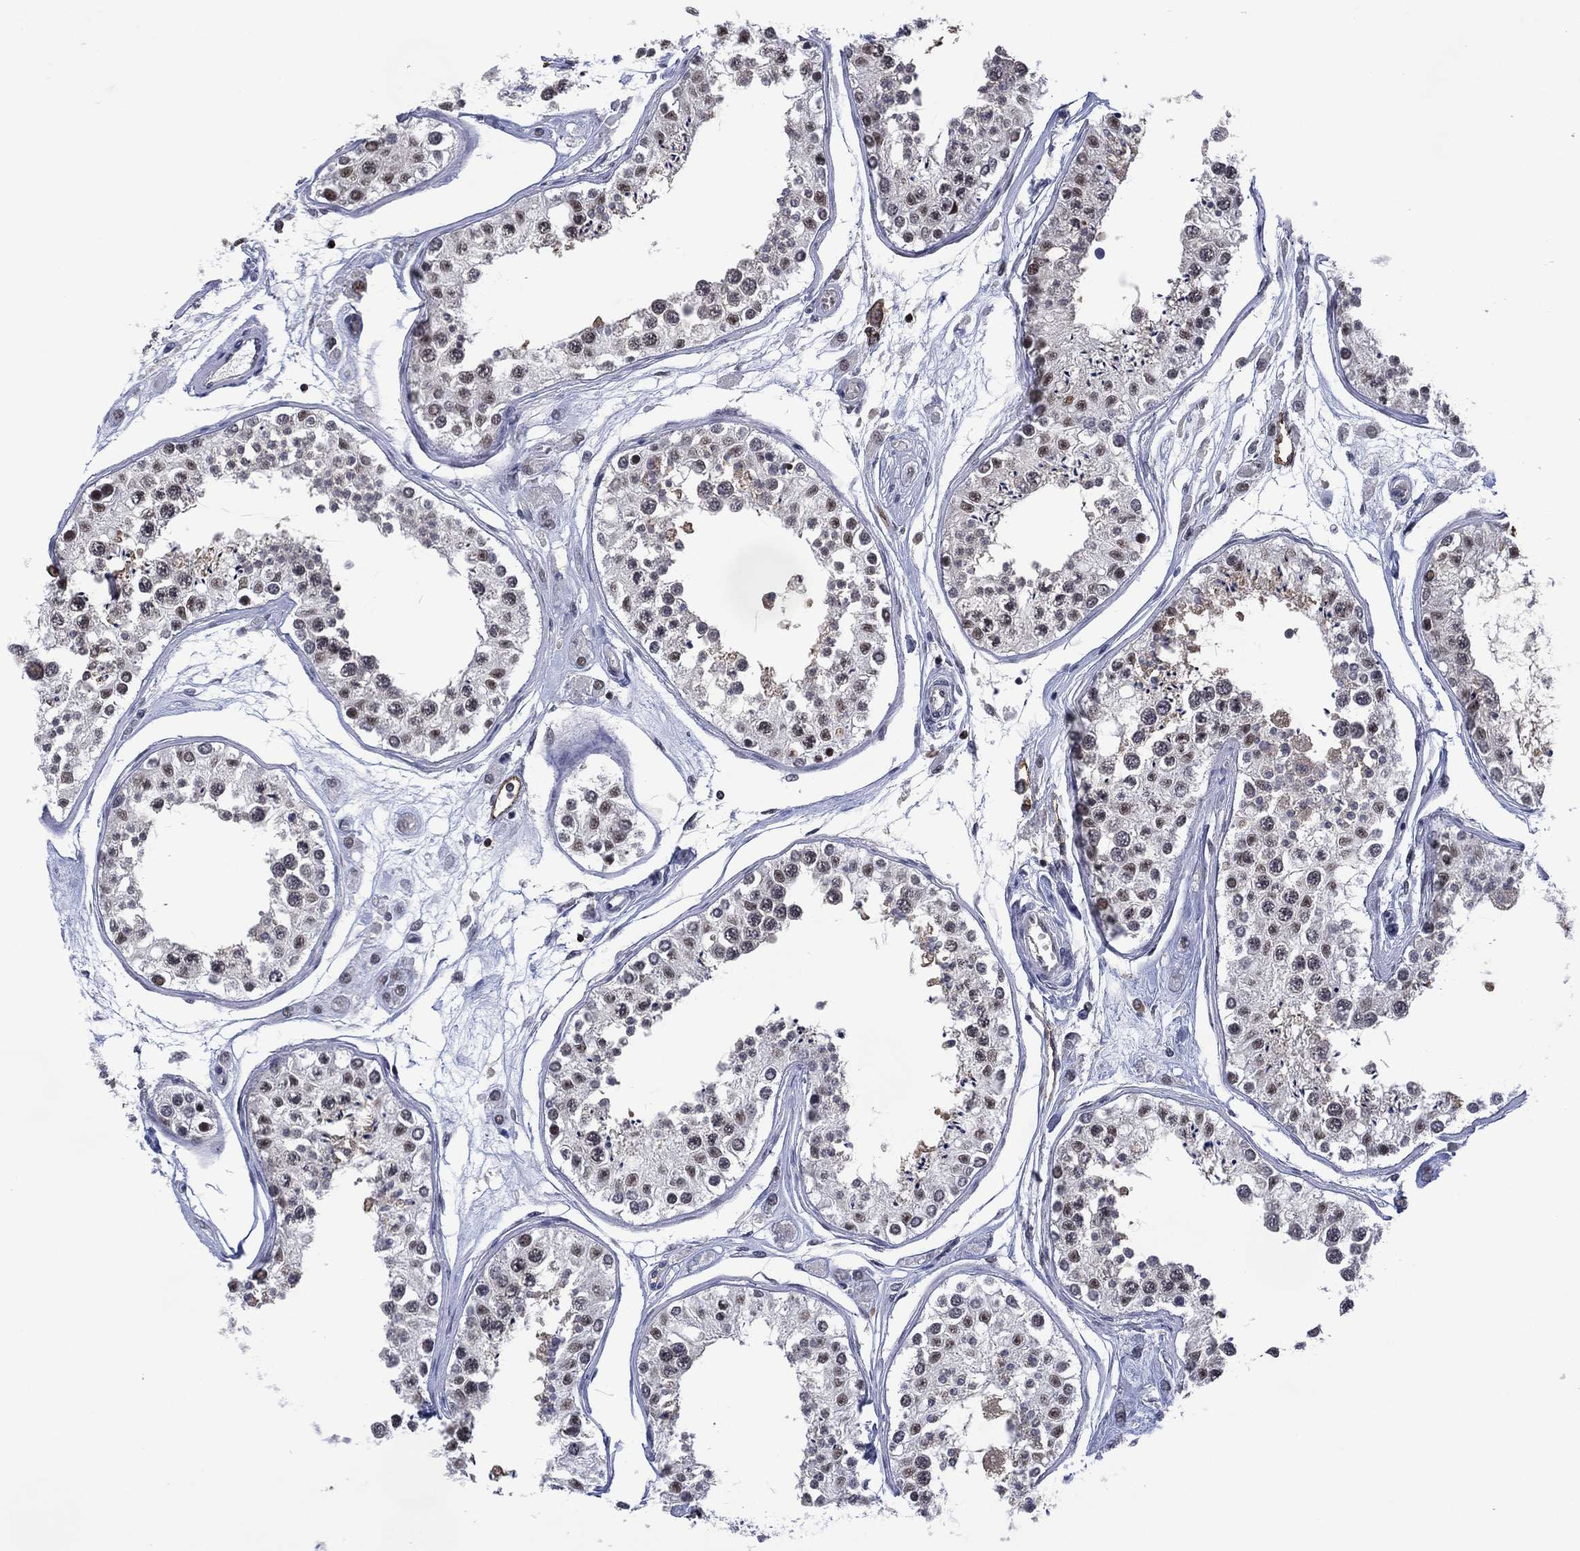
{"staining": {"intensity": "weak", "quantity": "25%-75%", "location": "nuclear"}, "tissue": "testis", "cell_type": "Cells in seminiferous ducts", "image_type": "normal", "snomed": [{"axis": "morphology", "description": "Normal tissue, NOS"}, {"axis": "topography", "description": "Testis"}], "caption": "A brown stain labels weak nuclear positivity of a protein in cells in seminiferous ducts of benign testis.", "gene": "DPP4", "patient": {"sex": "male", "age": 25}}